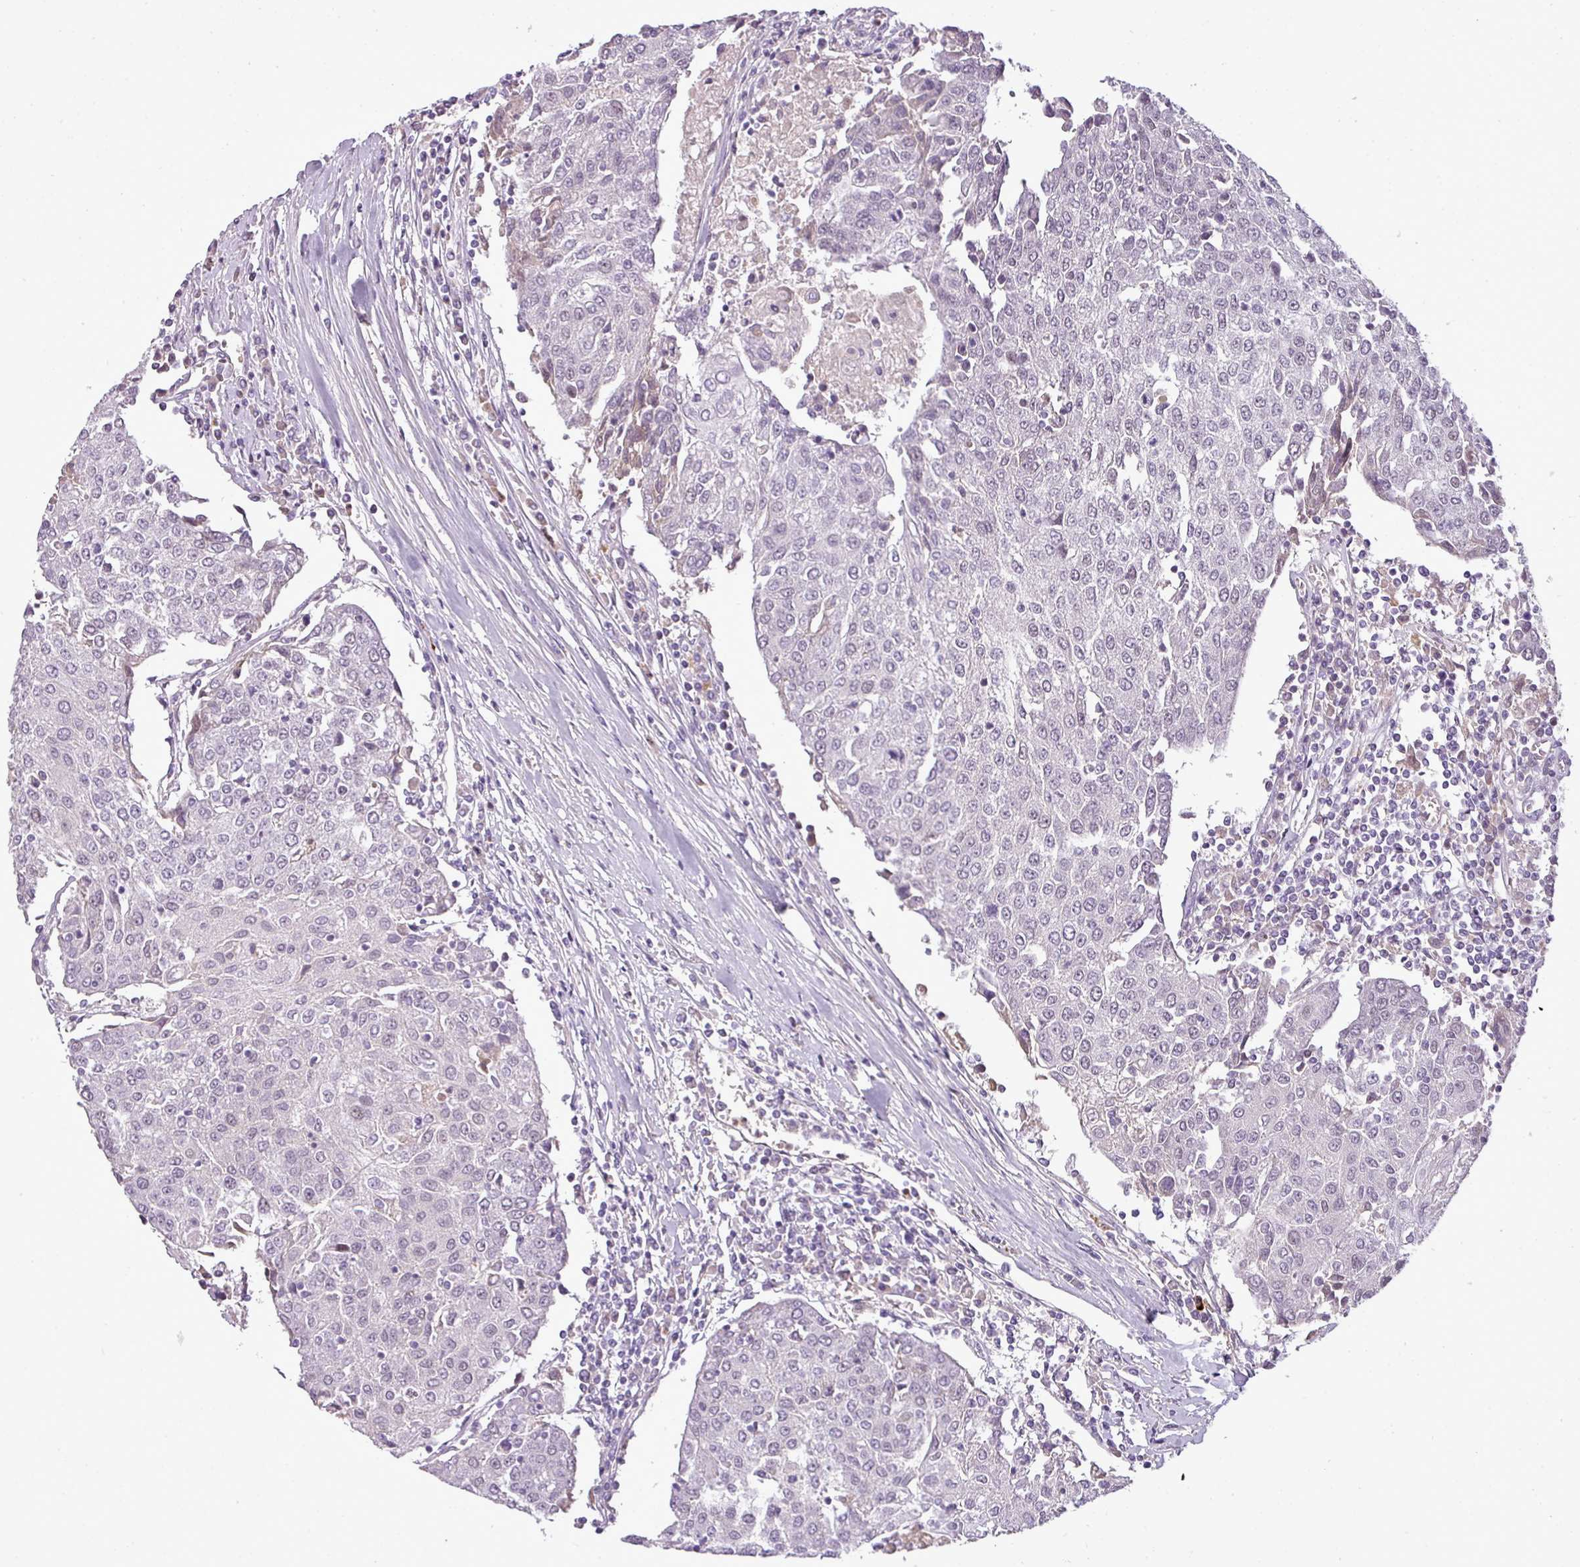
{"staining": {"intensity": "negative", "quantity": "none", "location": "none"}, "tissue": "urothelial cancer", "cell_type": "Tumor cells", "image_type": "cancer", "snomed": [{"axis": "morphology", "description": "Urothelial carcinoma, High grade"}, {"axis": "topography", "description": "Urinary bladder"}], "caption": "DAB immunohistochemical staining of human high-grade urothelial carcinoma shows no significant expression in tumor cells. (Immunohistochemistry, brightfield microscopy, high magnification).", "gene": "C4B", "patient": {"sex": "female", "age": 85}}